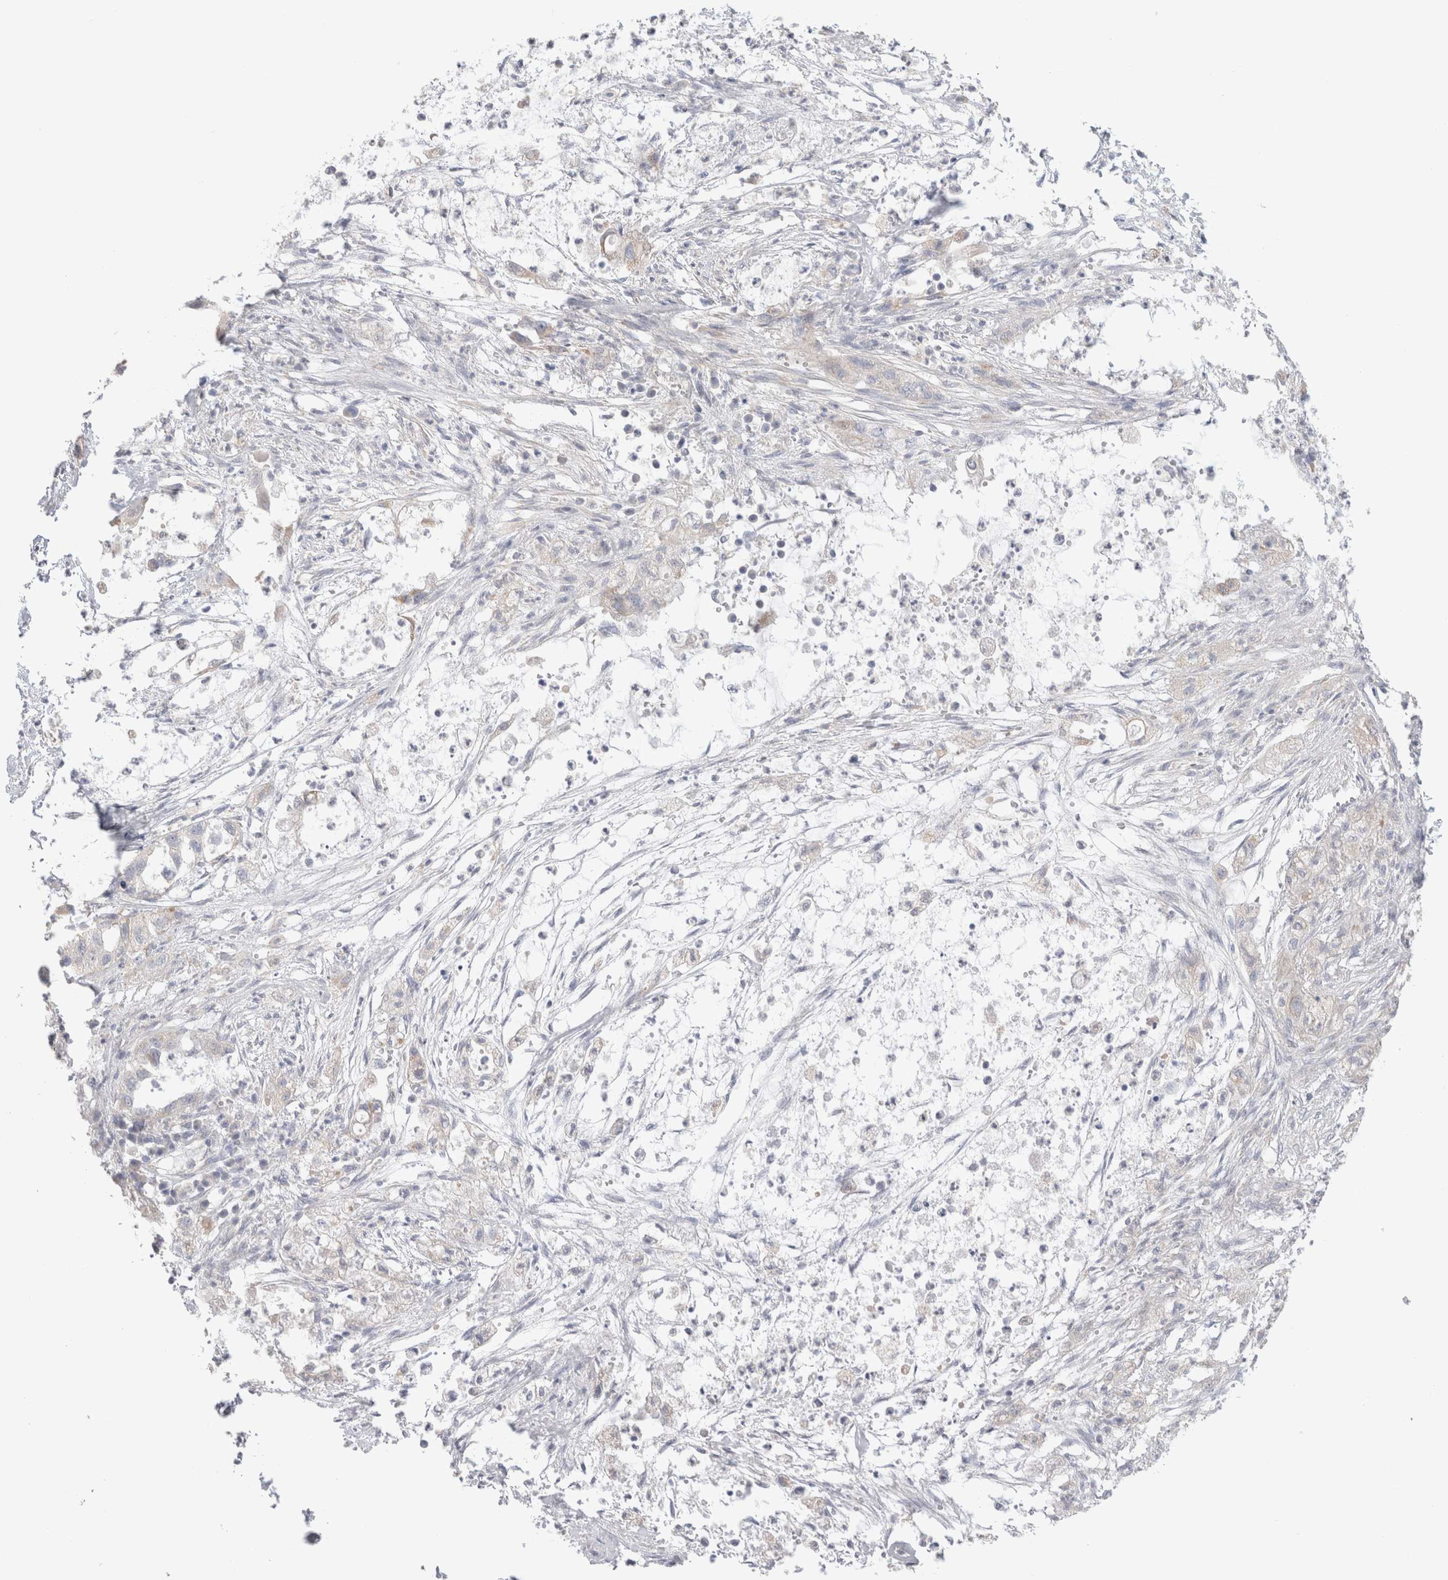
{"staining": {"intensity": "negative", "quantity": "none", "location": "none"}, "tissue": "pancreatic cancer", "cell_type": "Tumor cells", "image_type": "cancer", "snomed": [{"axis": "morphology", "description": "Adenocarcinoma, NOS"}, {"axis": "topography", "description": "Pancreas"}], "caption": "High power microscopy micrograph of an IHC micrograph of pancreatic adenocarcinoma, revealing no significant positivity in tumor cells.", "gene": "DMD", "patient": {"sex": "female", "age": 78}}